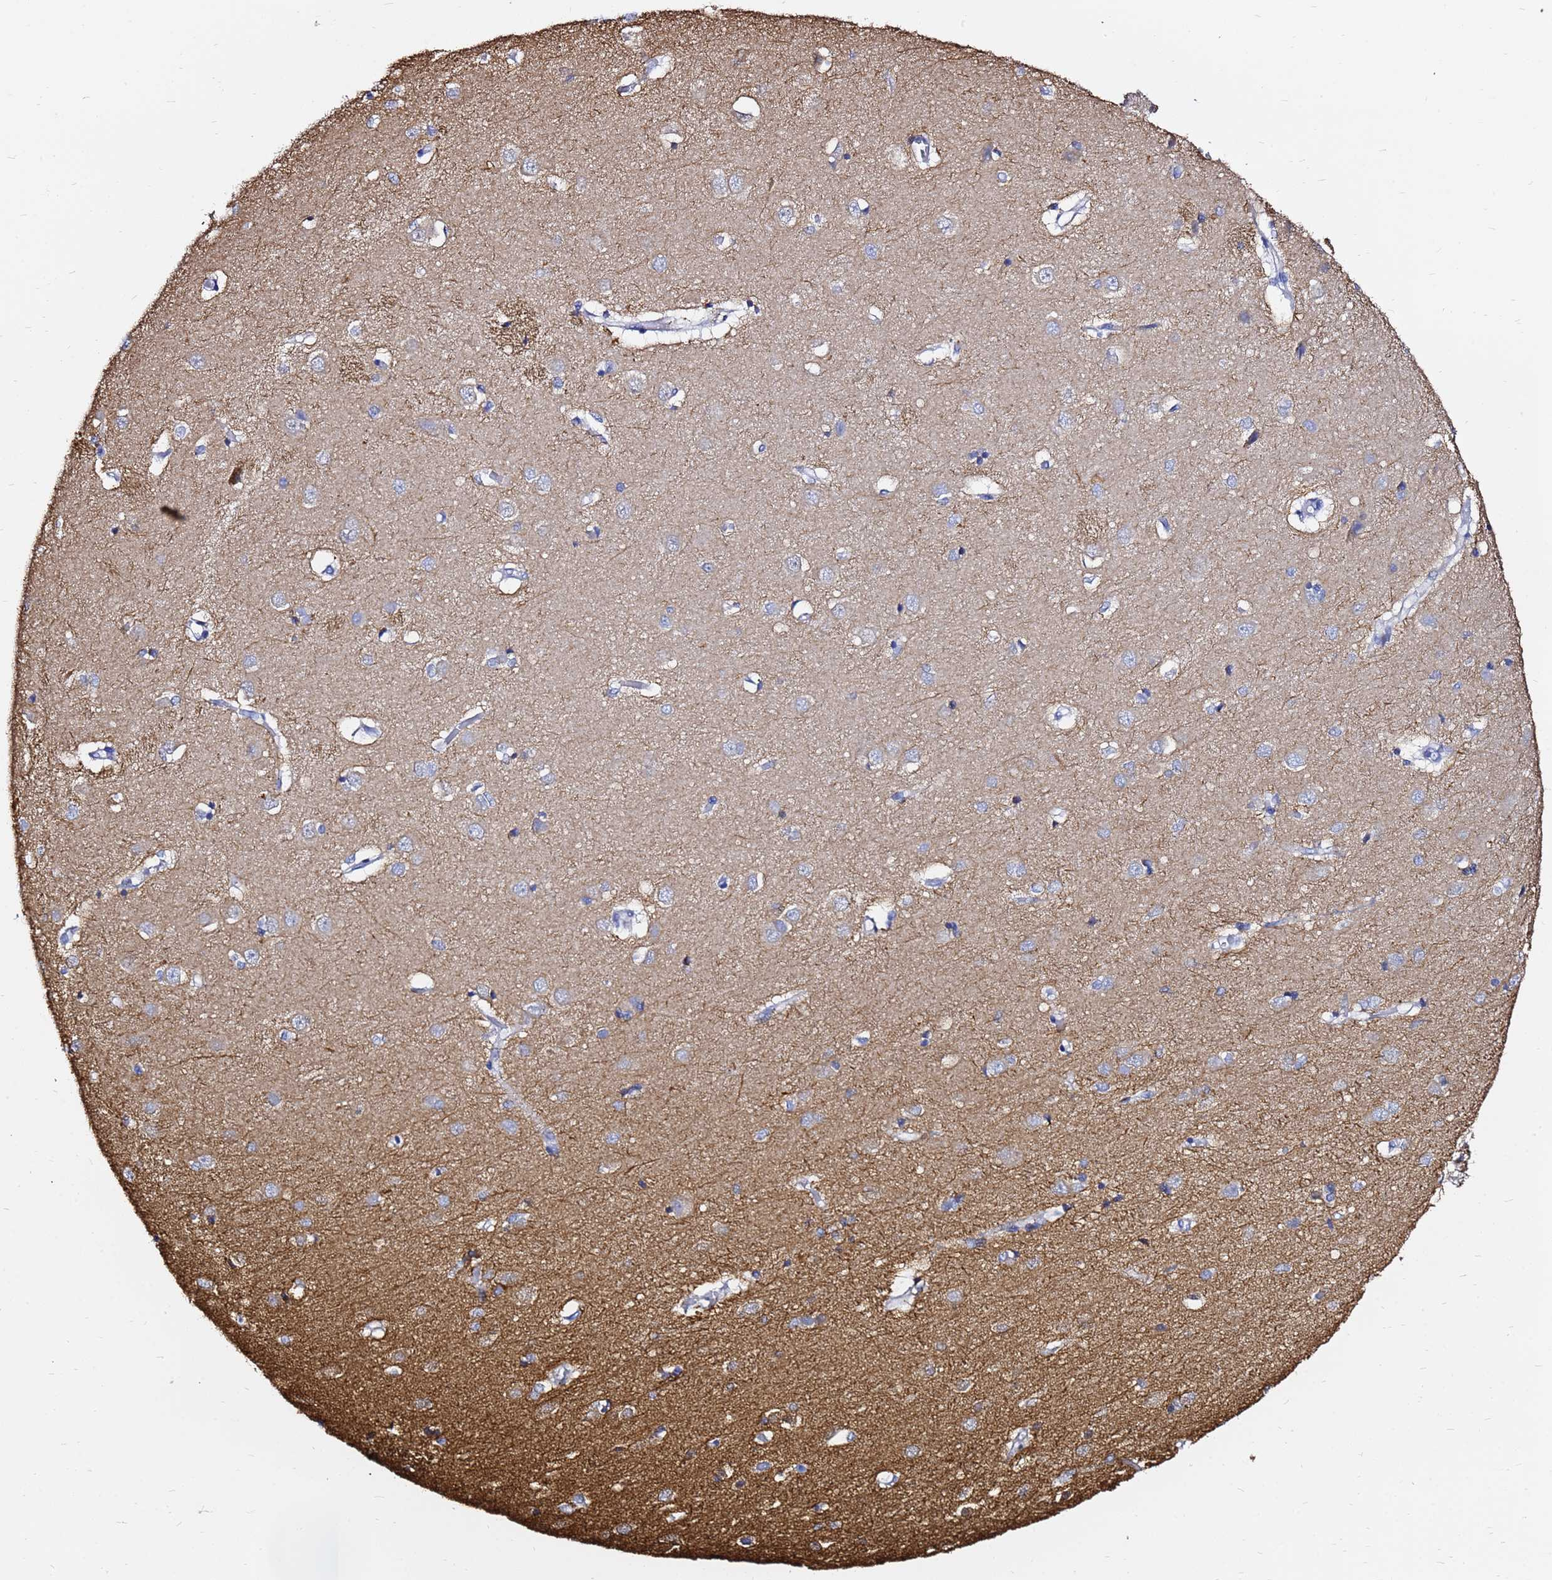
{"staining": {"intensity": "weak", "quantity": "25%-75%", "location": "cytoplasmic/membranous"}, "tissue": "caudate", "cell_type": "Glial cells", "image_type": "normal", "snomed": [{"axis": "morphology", "description": "Normal tissue, NOS"}, {"axis": "topography", "description": "Lateral ventricle wall"}], "caption": "Brown immunohistochemical staining in normal caudate reveals weak cytoplasmic/membranous staining in about 25%-75% of glial cells.", "gene": "TUBA8", "patient": {"sex": "male", "age": 37}}